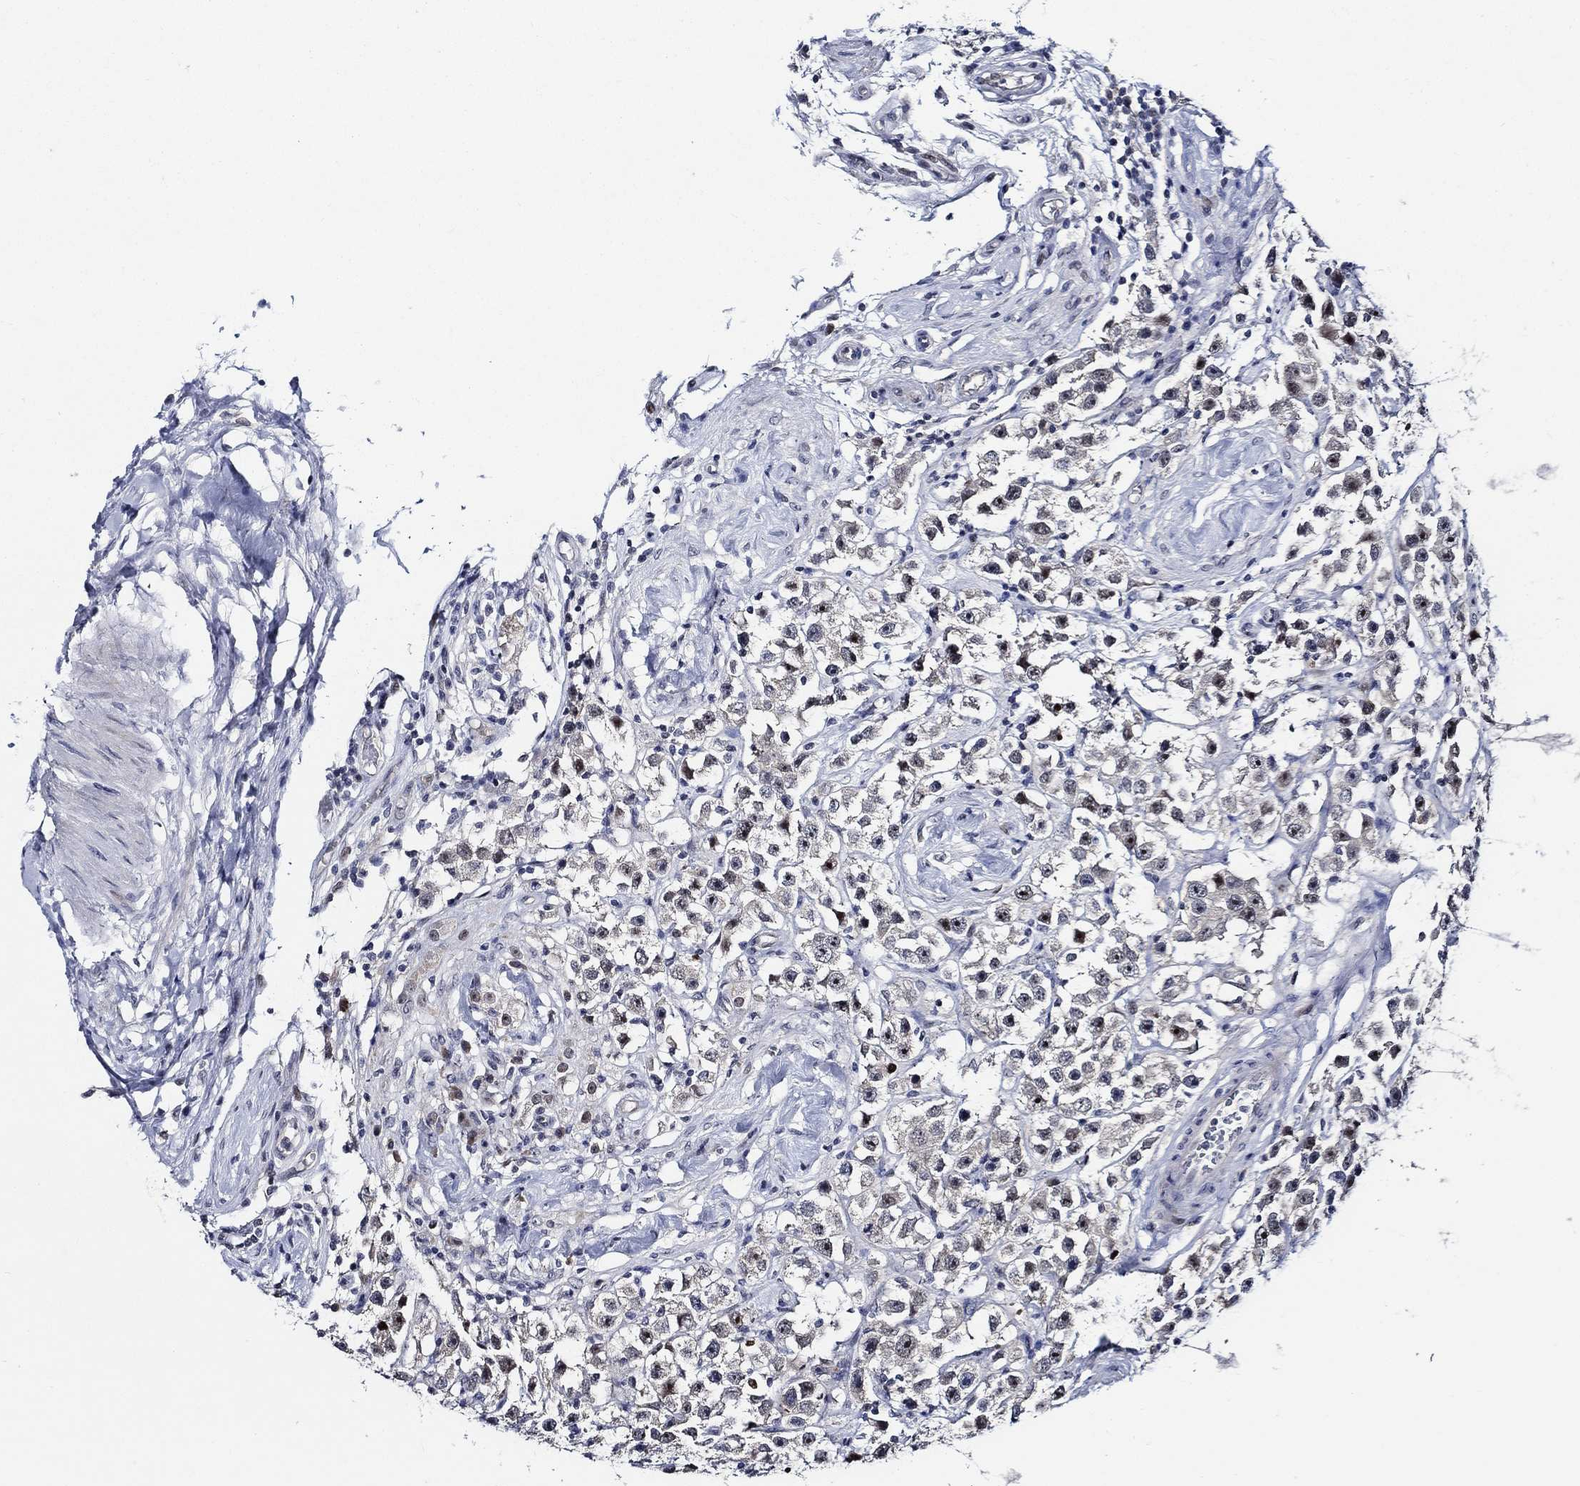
{"staining": {"intensity": "negative", "quantity": "none", "location": "none"}, "tissue": "testis cancer", "cell_type": "Tumor cells", "image_type": "cancer", "snomed": [{"axis": "morphology", "description": "Seminoma, NOS"}, {"axis": "topography", "description": "Testis"}], "caption": "Testis seminoma was stained to show a protein in brown. There is no significant expression in tumor cells.", "gene": "C8orf48", "patient": {"sex": "male", "age": 45}}